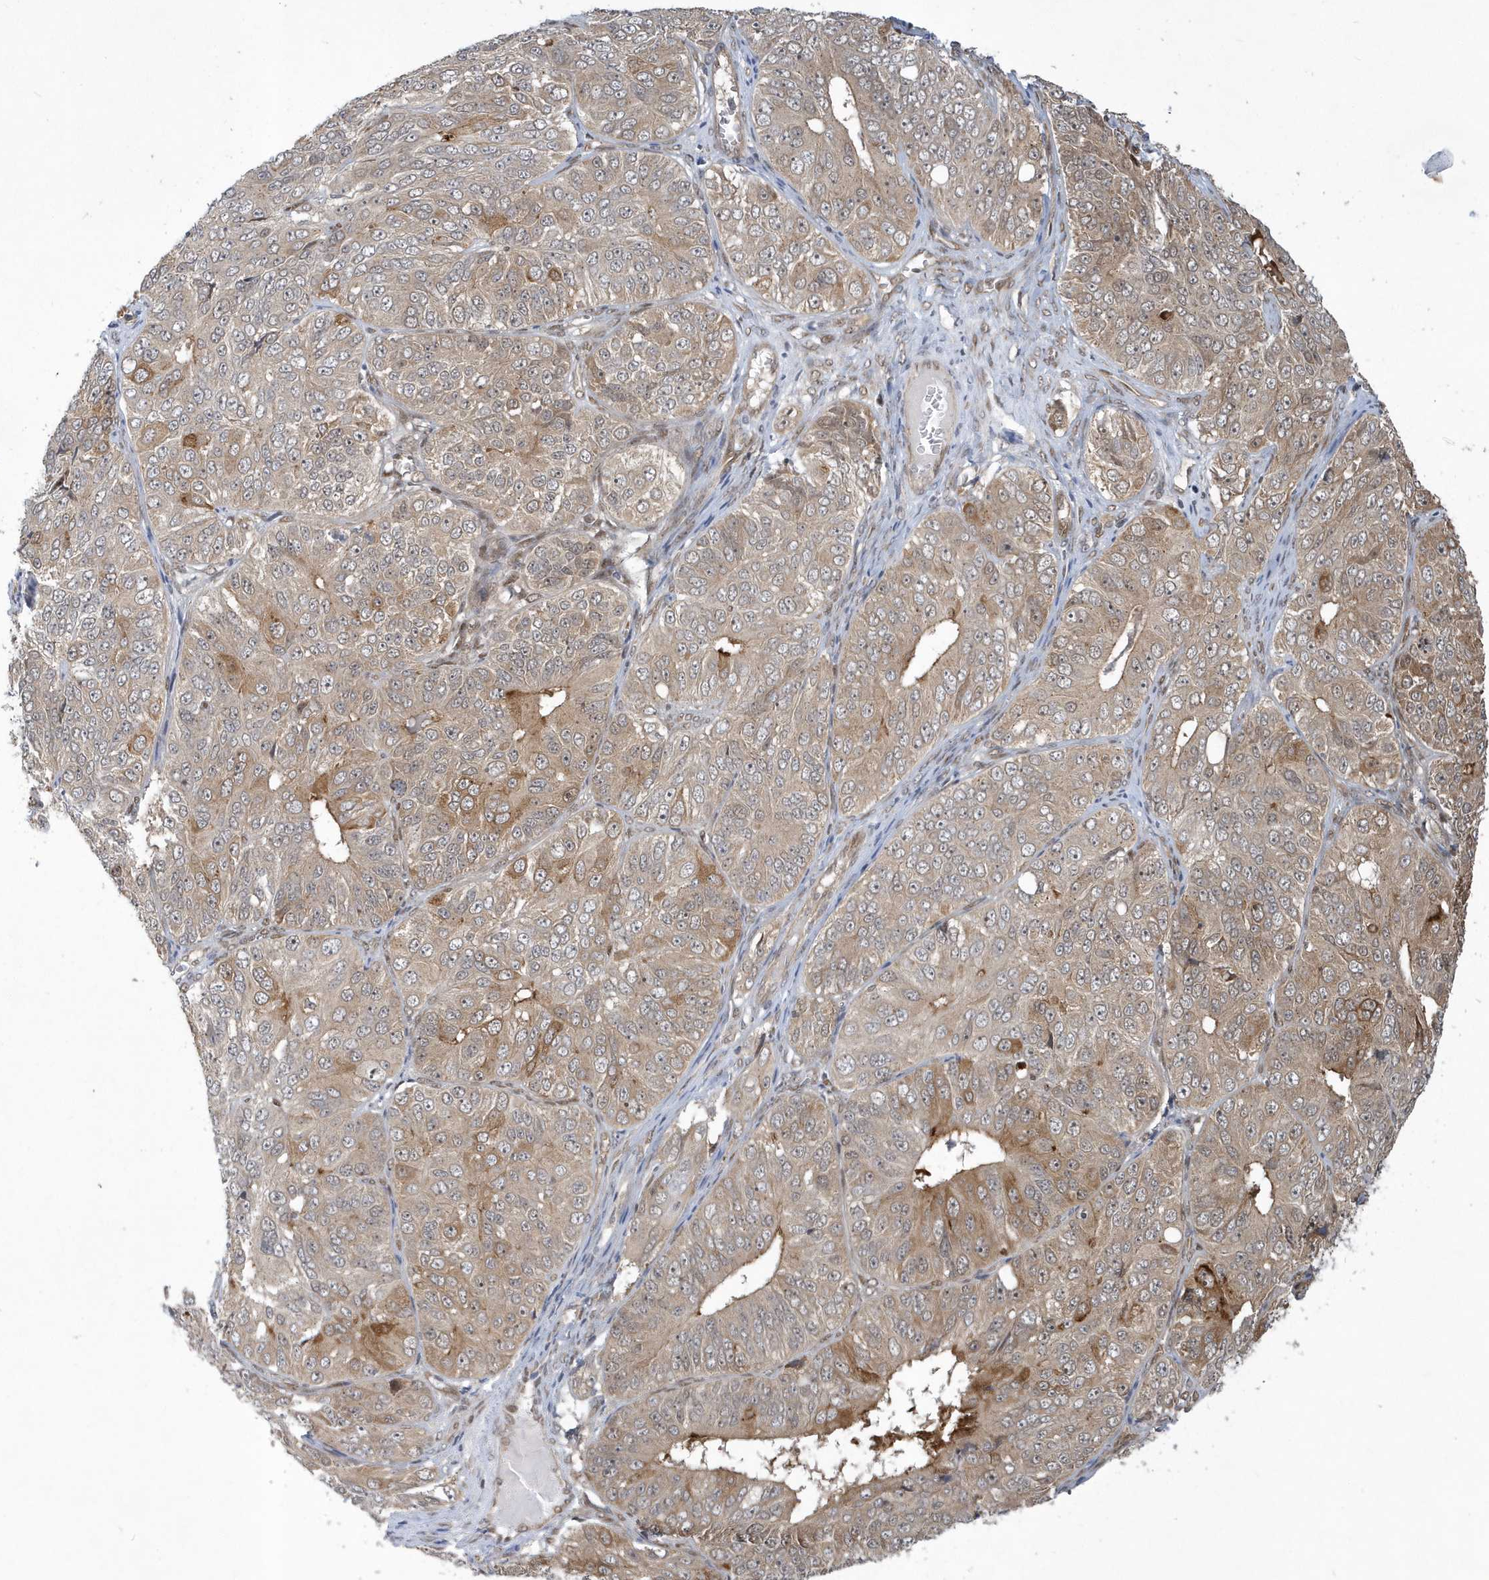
{"staining": {"intensity": "moderate", "quantity": "<25%", "location": "cytoplasmic/membranous"}, "tissue": "ovarian cancer", "cell_type": "Tumor cells", "image_type": "cancer", "snomed": [{"axis": "morphology", "description": "Carcinoma, endometroid"}, {"axis": "topography", "description": "Ovary"}], "caption": "Ovarian cancer (endometroid carcinoma) stained with a brown dye demonstrates moderate cytoplasmic/membranous positive positivity in approximately <25% of tumor cells.", "gene": "ATG4A", "patient": {"sex": "female", "age": 51}}